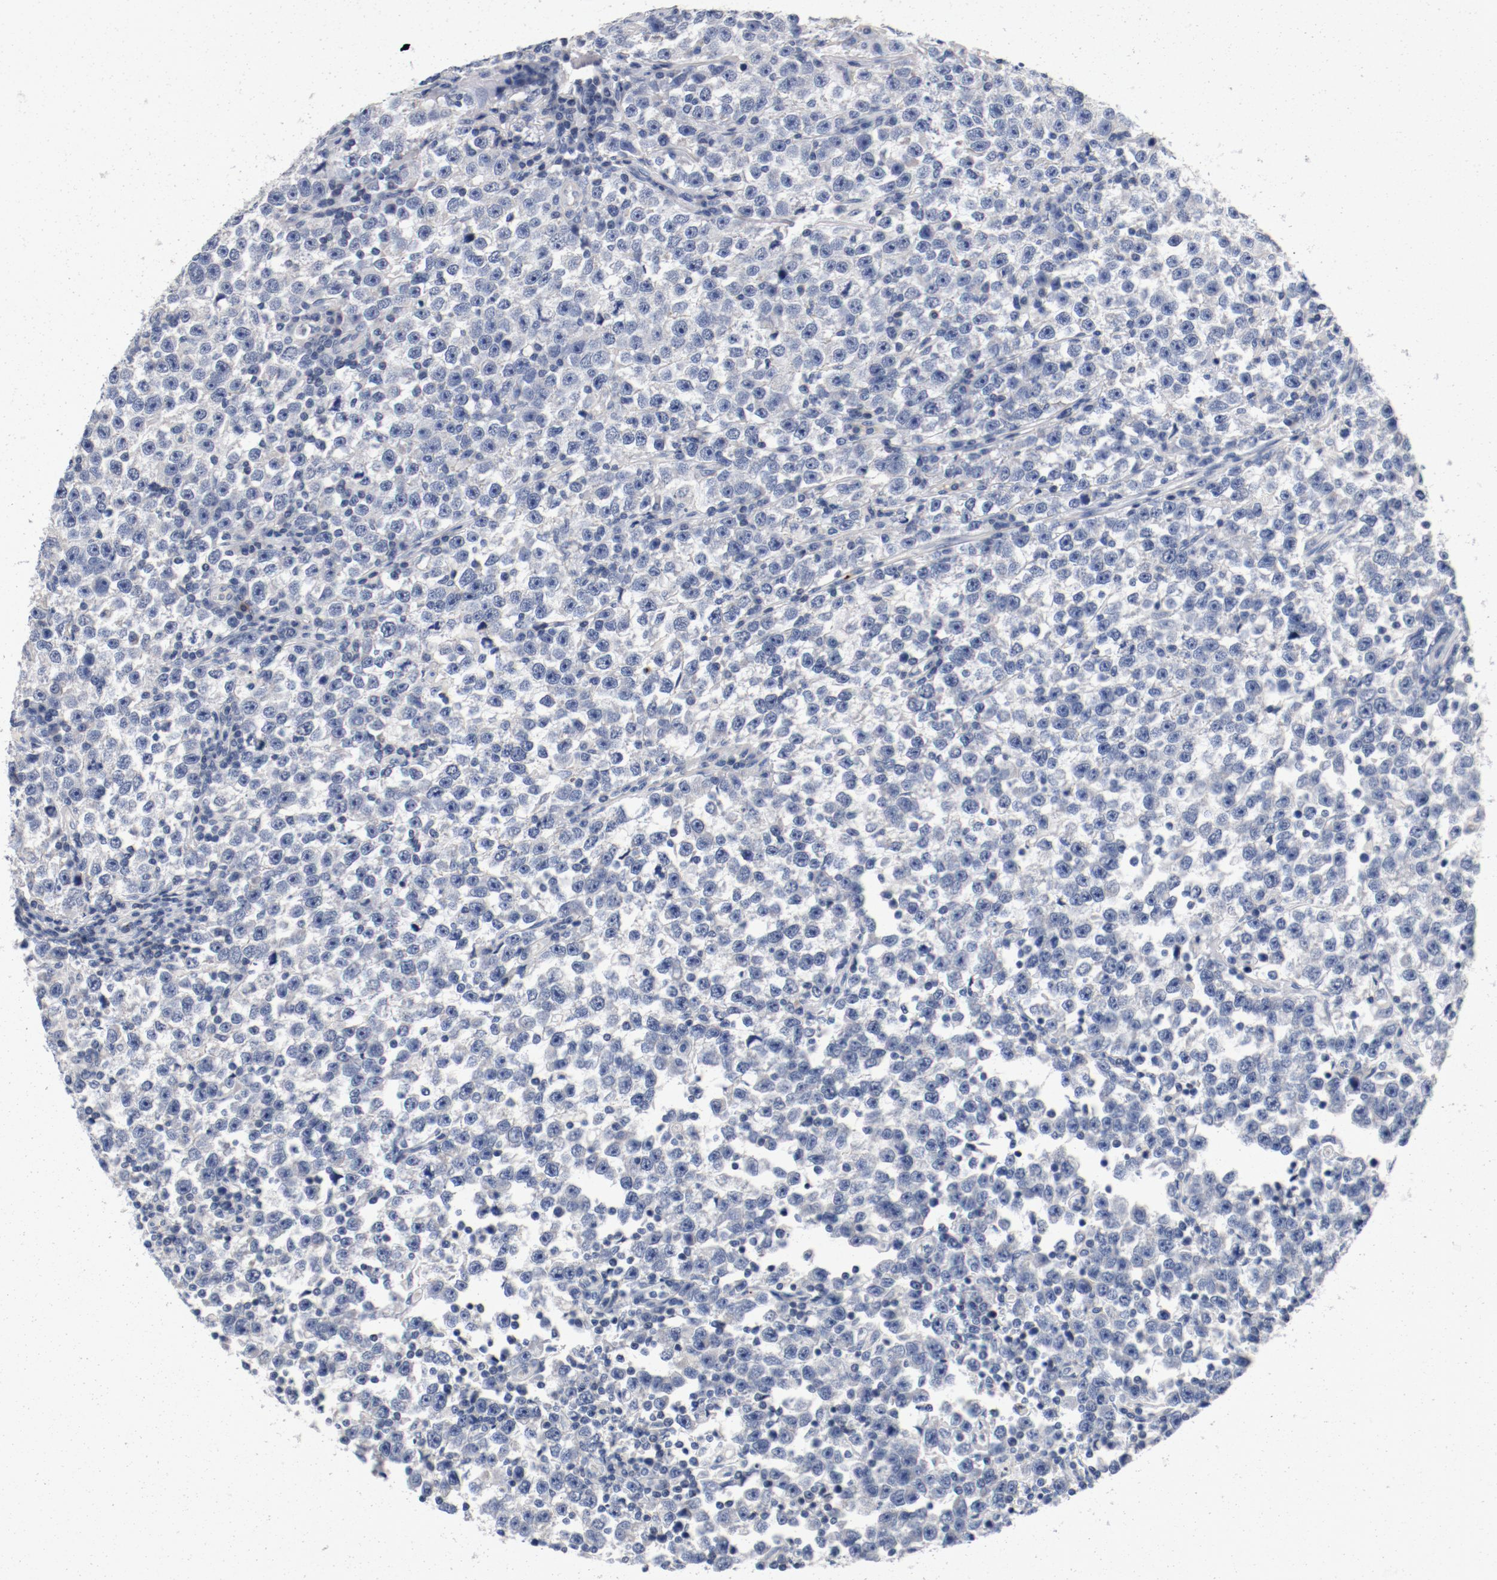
{"staining": {"intensity": "negative", "quantity": "none", "location": "none"}, "tissue": "testis cancer", "cell_type": "Tumor cells", "image_type": "cancer", "snomed": [{"axis": "morphology", "description": "Seminoma, NOS"}, {"axis": "topography", "description": "Testis"}], "caption": "Immunohistochemistry (IHC) micrograph of human testis seminoma stained for a protein (brown), which reveals no positivity in tumor cells. (Stains: DAB immunohistochemistry with hematoxylin counter stain, Microscopy: brightfield microscopy at high magnification).", "gene": "PIM1", "patient": {"sex": "male", "age": 43}}